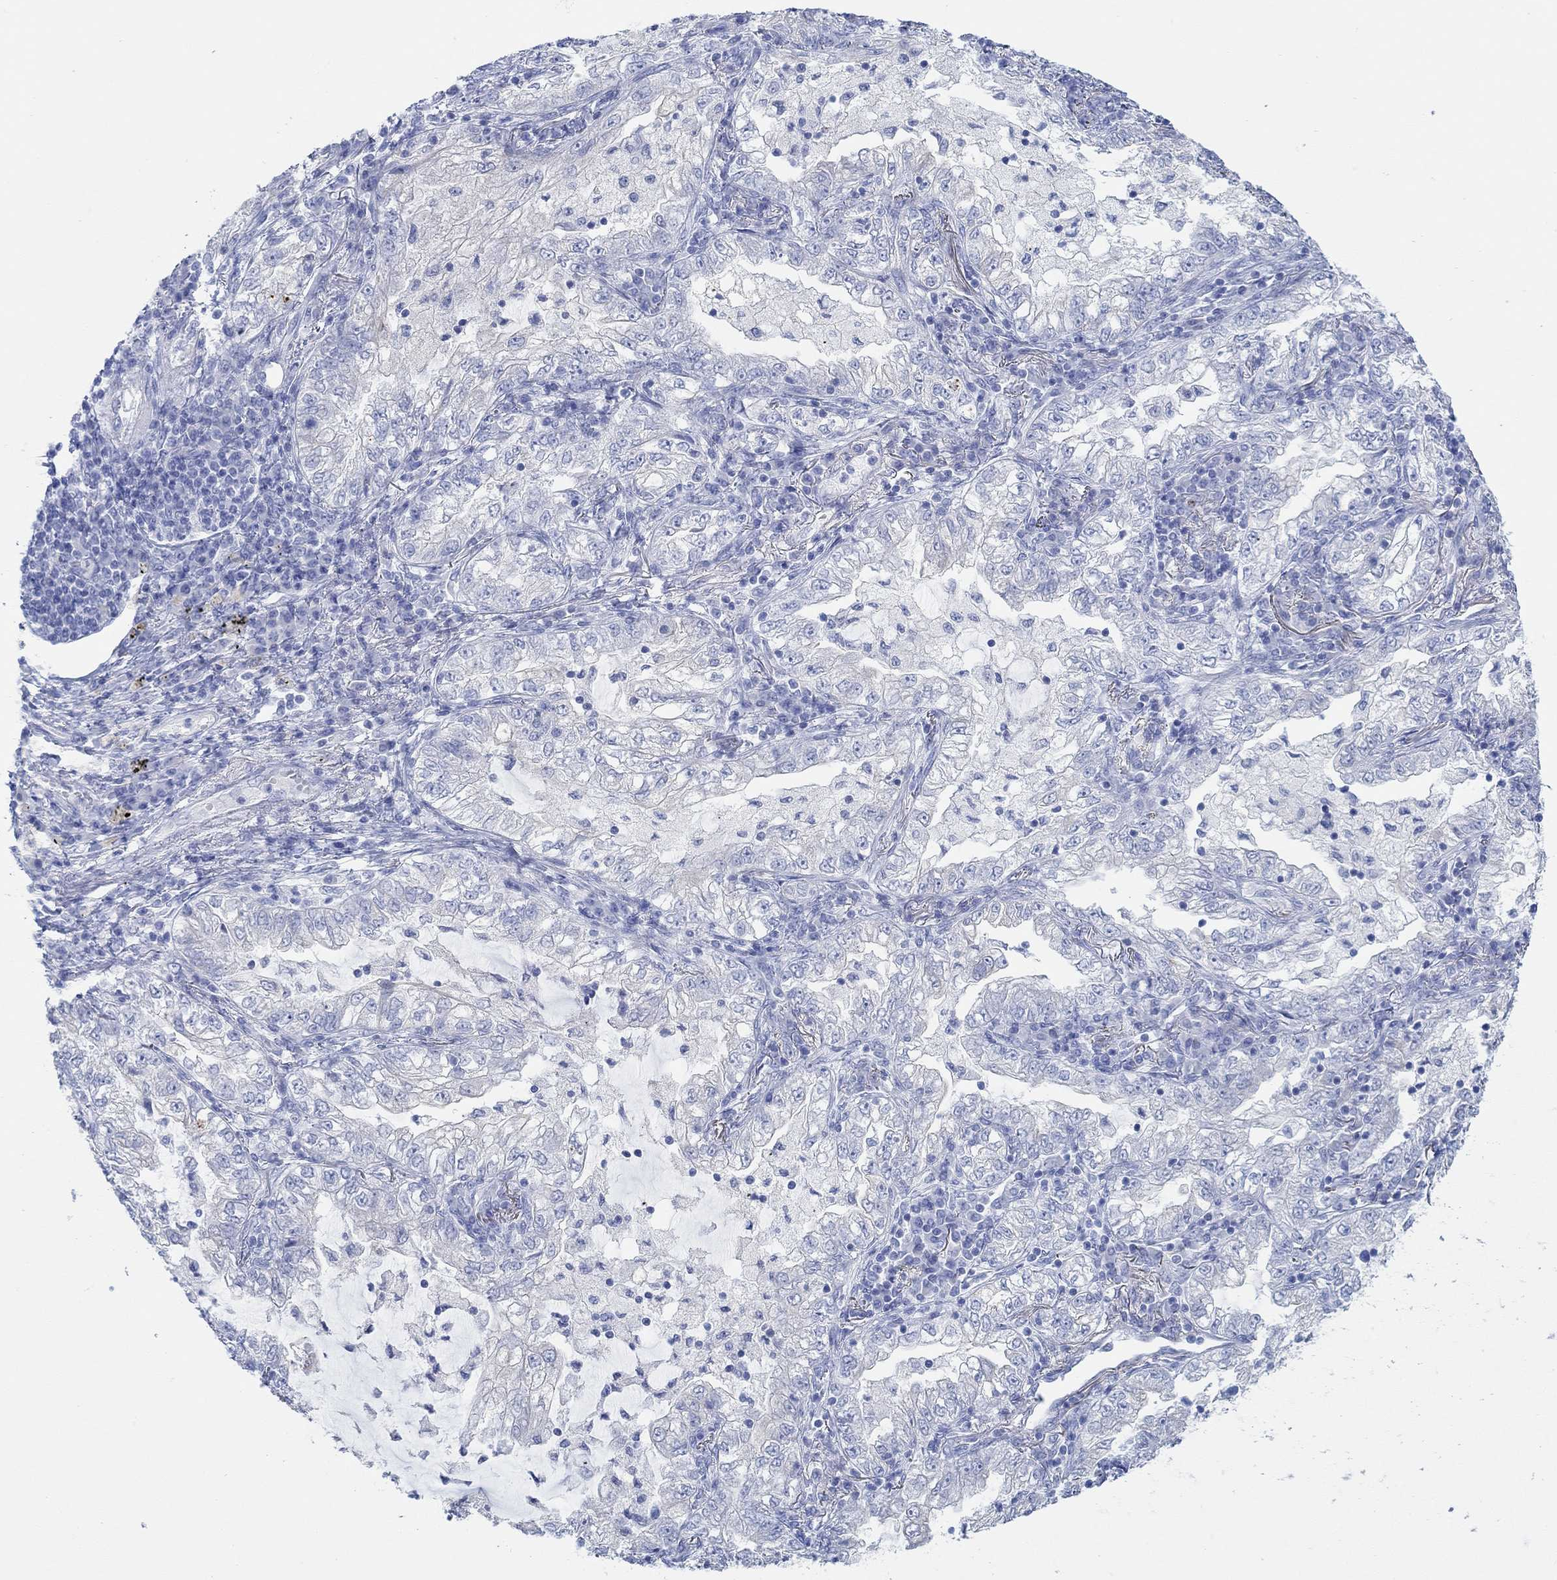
{"staining": {"intensity": "negative", "quantity": "none", "location": "none"}, "tissue": "lung cancer", "cell_type": "Tumor cells", "image_type": "cancer", "snomed": [{"axis": "morphology", "description": "Adenocarcinoma, NOS"}, {"axis": "topography", "description": "Lung"}], "caption": "Tumor cells show no significant positivity in lung adenocarcinoma.", "gene": "AK8", "patient": {"sex": "female", "age": 73}}